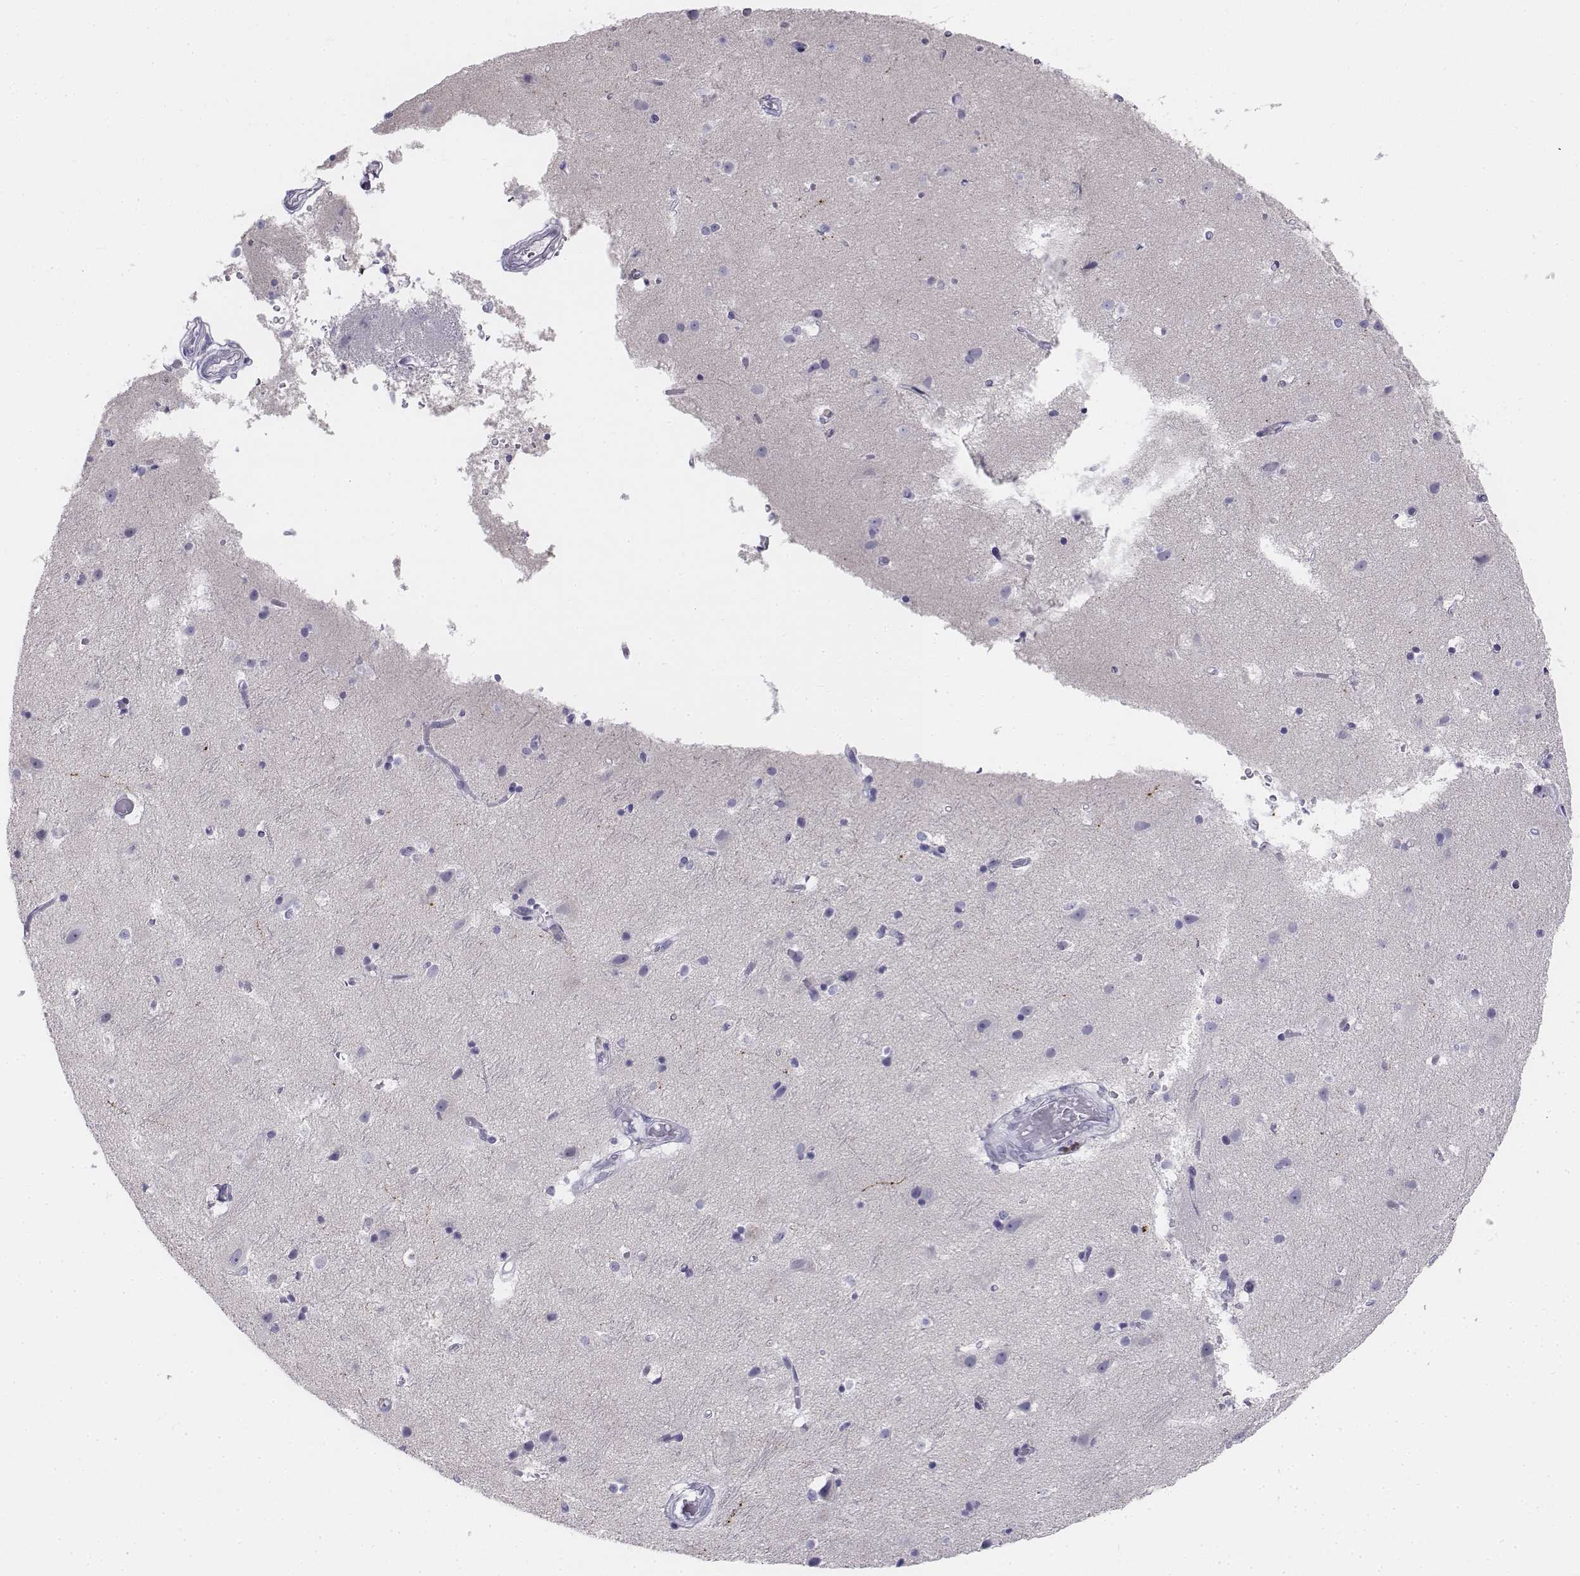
{"staining": {"intensity": "negative", "quantity": "none", "location": "none"}, "tissue": "cerebral cortex", "cell_type": "Endothelial cells", "image_type": "normal", "snomed": [{"axis": "morphology", "description": "Normal tissue, NOS"}, {"axis": "topography", "description": "Cerebral cortex"}], "caption": "An IHC image of unremarkable cerebral cortex is shown. There is no staining in endothelial cells of cerebral cortex.", "gene": "TH", "patient": {"sex": "female", "age": 52}}